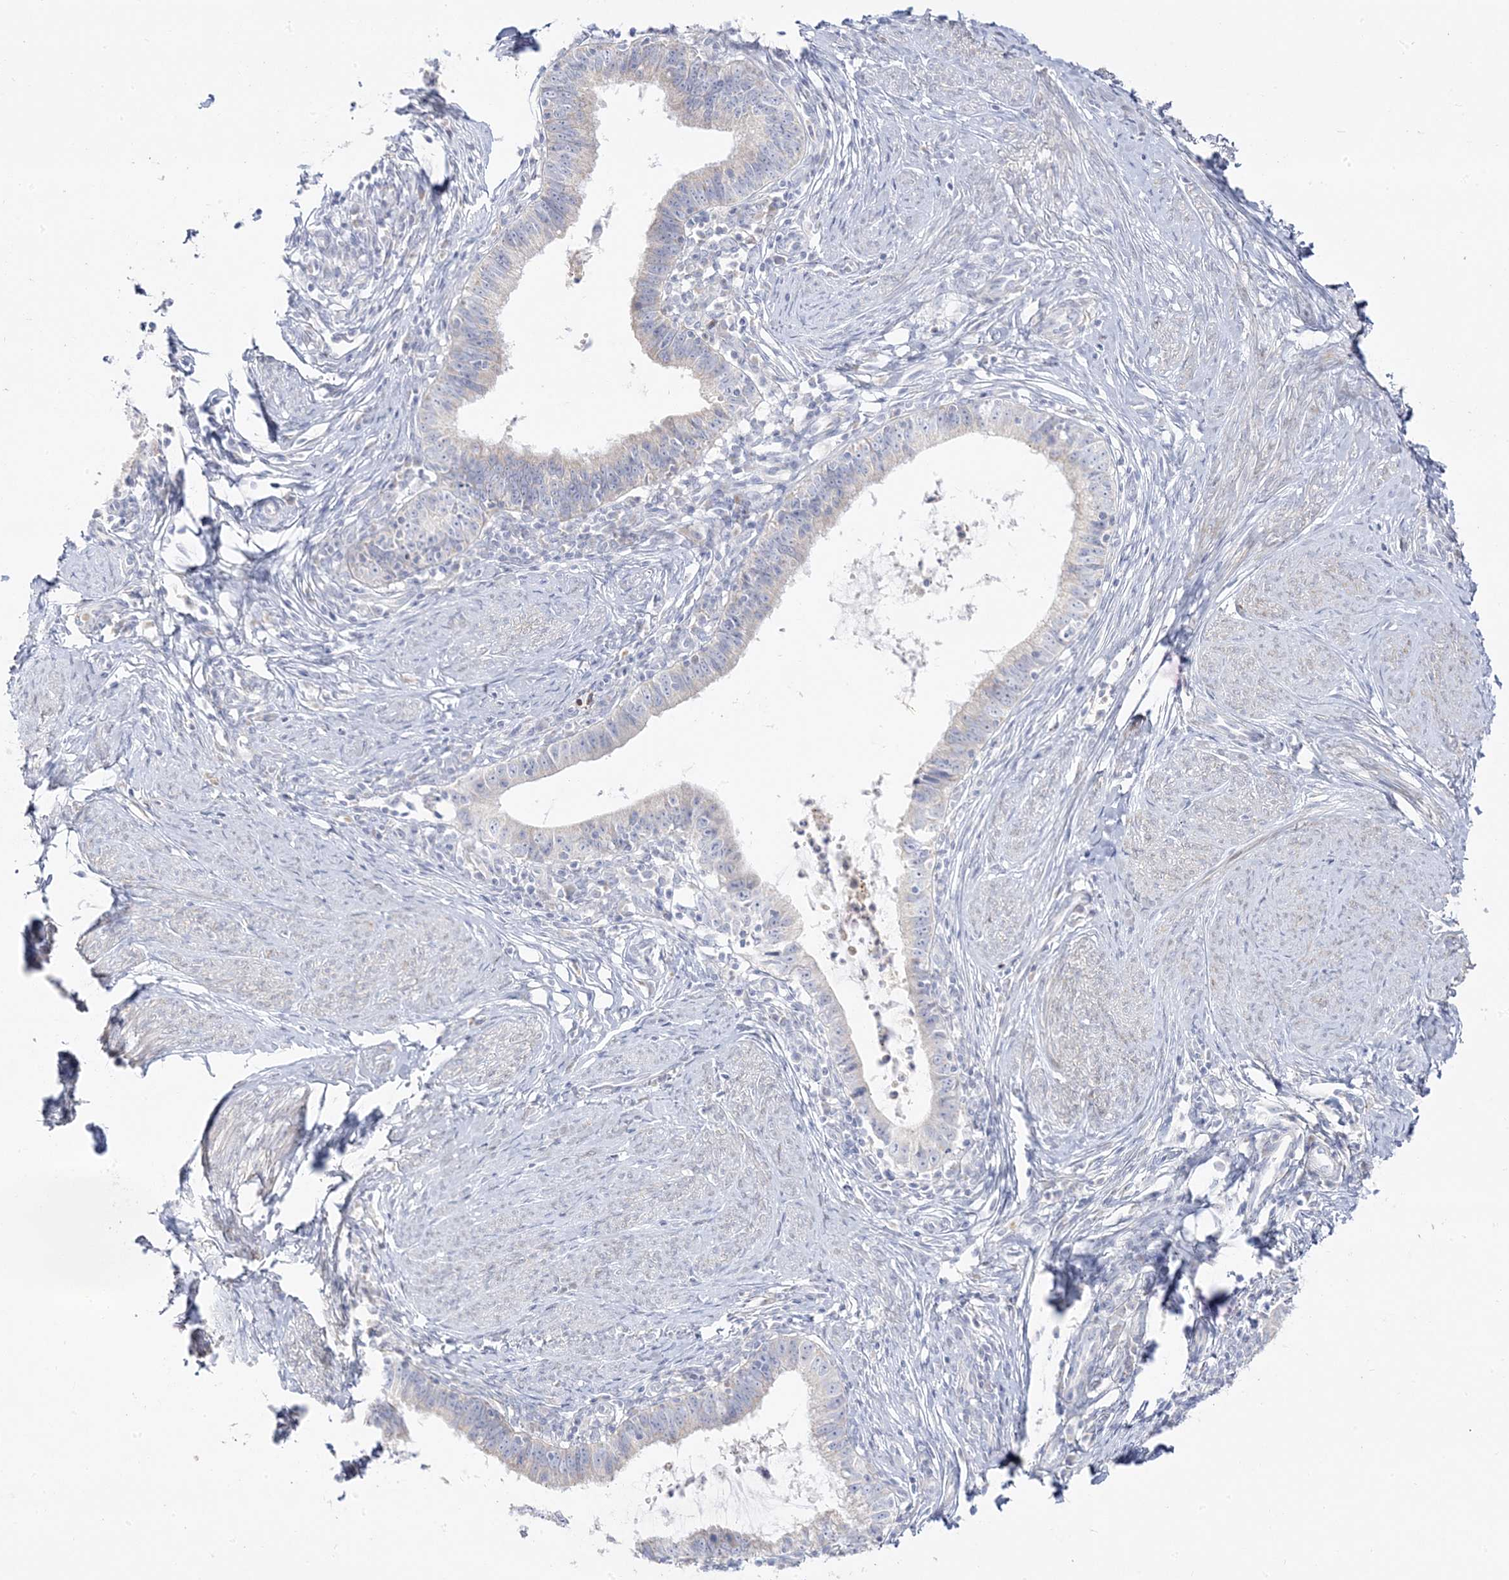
{"staining": {"intensity": "negative", "quantity": "none", "location": "none"}, "tissue": "cervical cancer", "cell_type": "Tumor cells", "image_type": "cancer", "snomed": [{"axis": "morphology", "description": "Adenocarcinoma, NOS"}, {"axis": "topography", "description": "Cervix"}], "caption": "Protein analysis of cervical cancer exhibits no significant expression in tumor cells.", "gene": "TRANK1", "patient": {"sex": "female", "age": 36}}